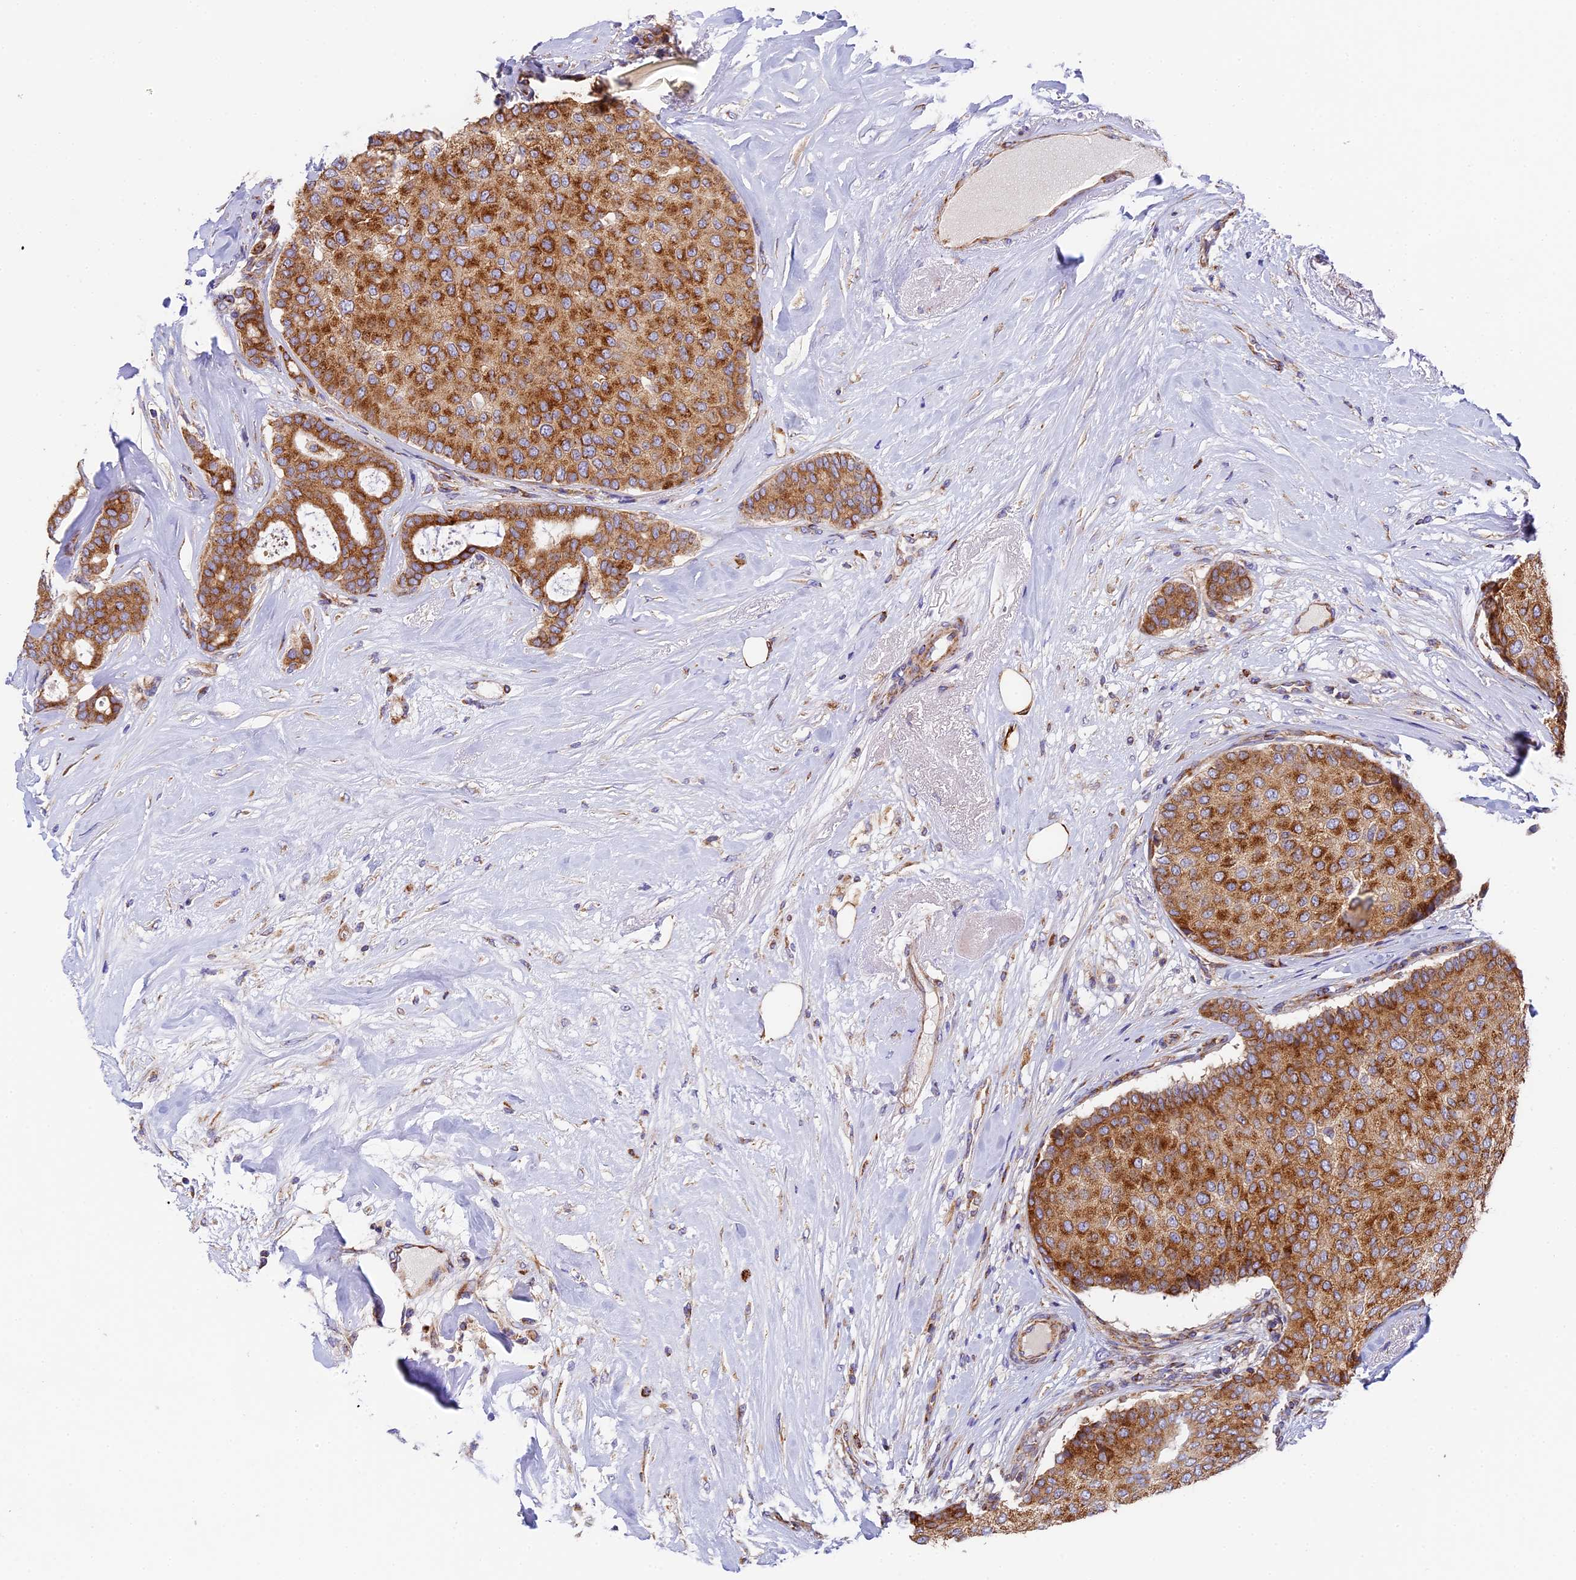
{"staining": {"intensity": "strong", "quantity": ">75%", "location": "cytoplasmic/membranous"}, "tissue": "breast cancer", "cell_type": "Tumor cells", "image_type": "cancer", "snomed": [{"axis": "morphology", "description": "Duct carcinoma"}, {"axis": "topography", "description": "Breast"}], "caption": "Immunohistochemical staining of human infiltrating ductal carcinoma (breast) reveals strong cytoplasmic/membranous protein staining in approximately >75% of tumor cells. Nuclei are stained in blue.", "gene": "MRAS", "patient": {"sex": "female", "age": 75}}